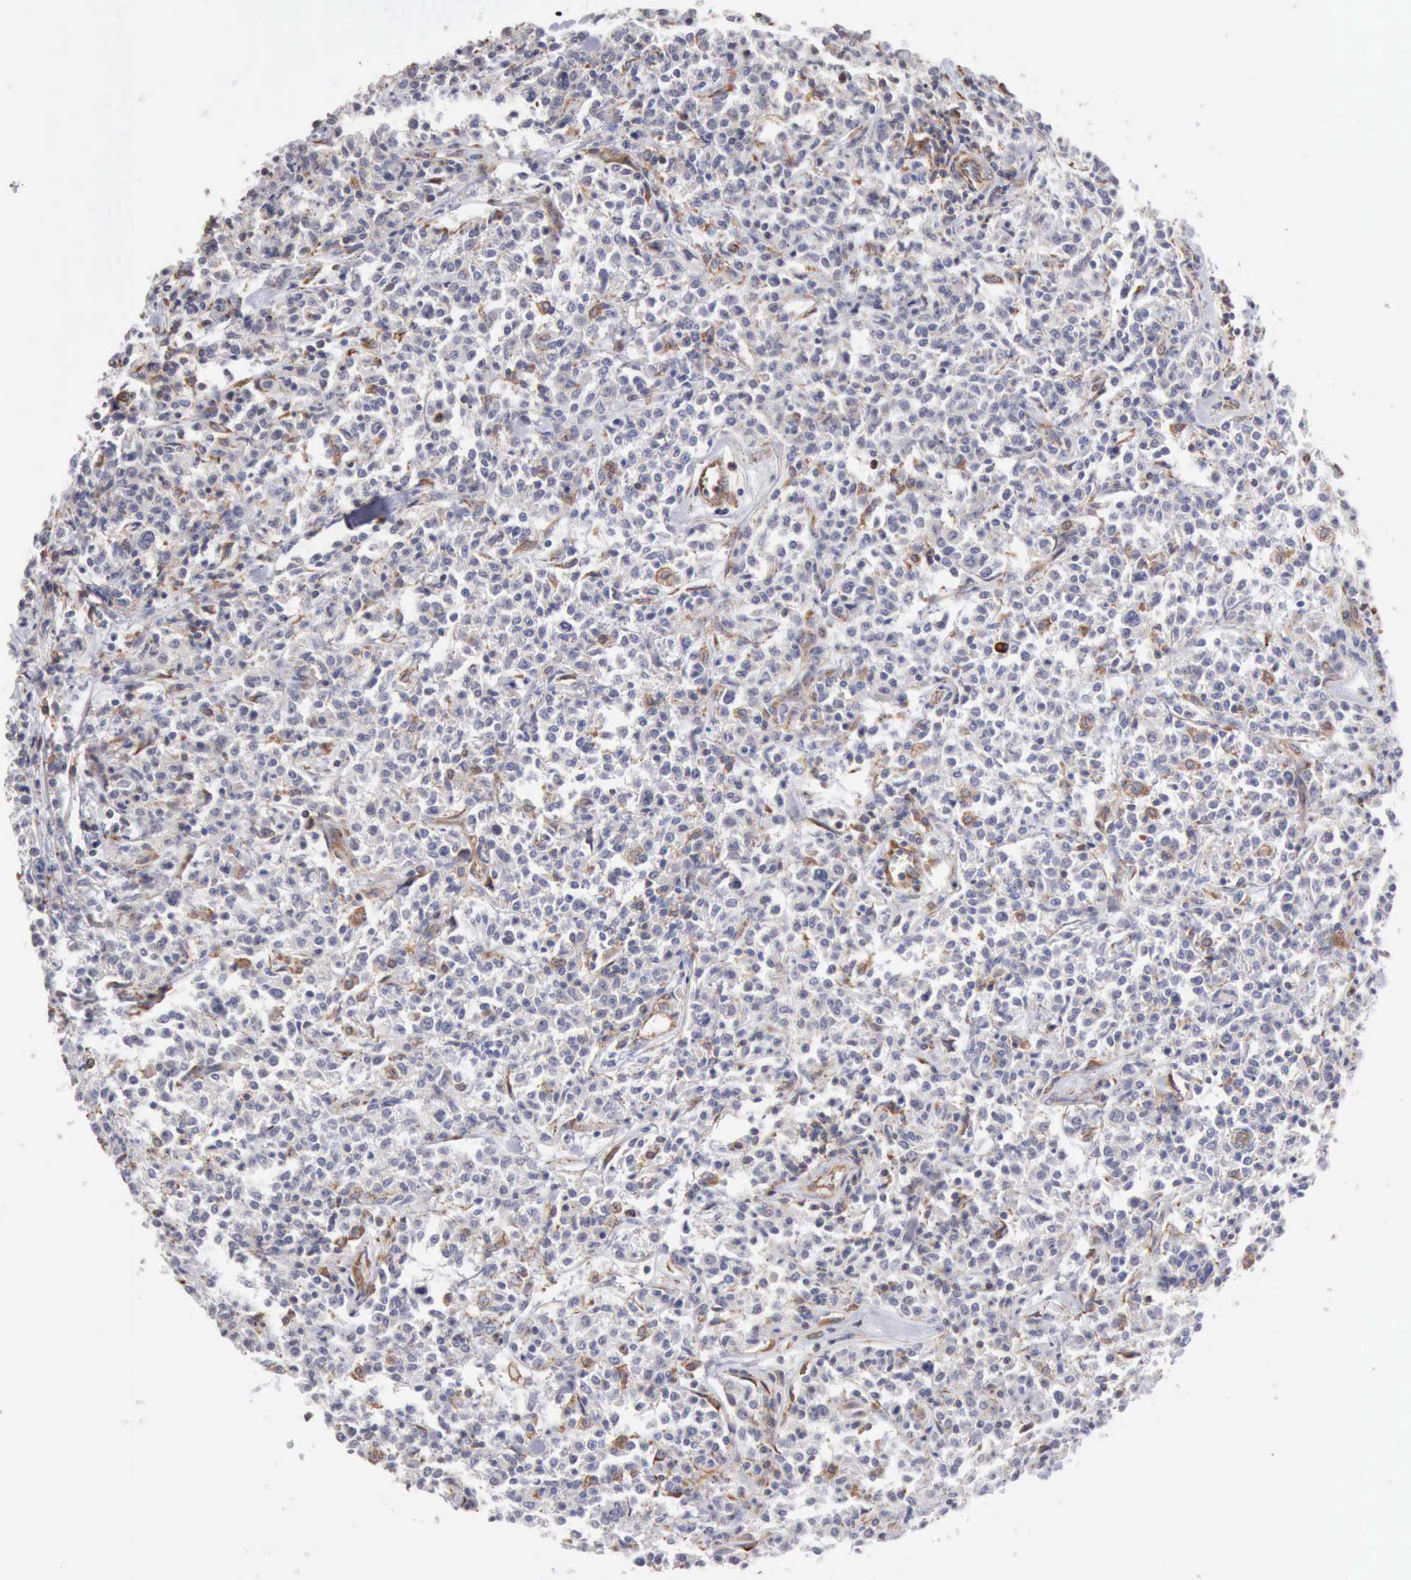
{"staining": {"intensity": "weak", "quantity": "<25%", "location": "cytoplasmic/membranous"}, "tissue": "lymphoma", "cell_type": "Tumor cells", "image_type": "cancer", "snomed": [{"axis": "morphology", "description": "Malignant lymphoma, non-Hodgkin's type, Low grade"}, {"axis": "topography", "description": "Small intestine"}], "caption": "This is an immunohistochemistry micrograph of low-grade malignant lymphoma, non-Hodgkin's type. There is no positivity in tumor cells.", "gene": "GPR101", "patient": {"sex": "female", "age": 59}}